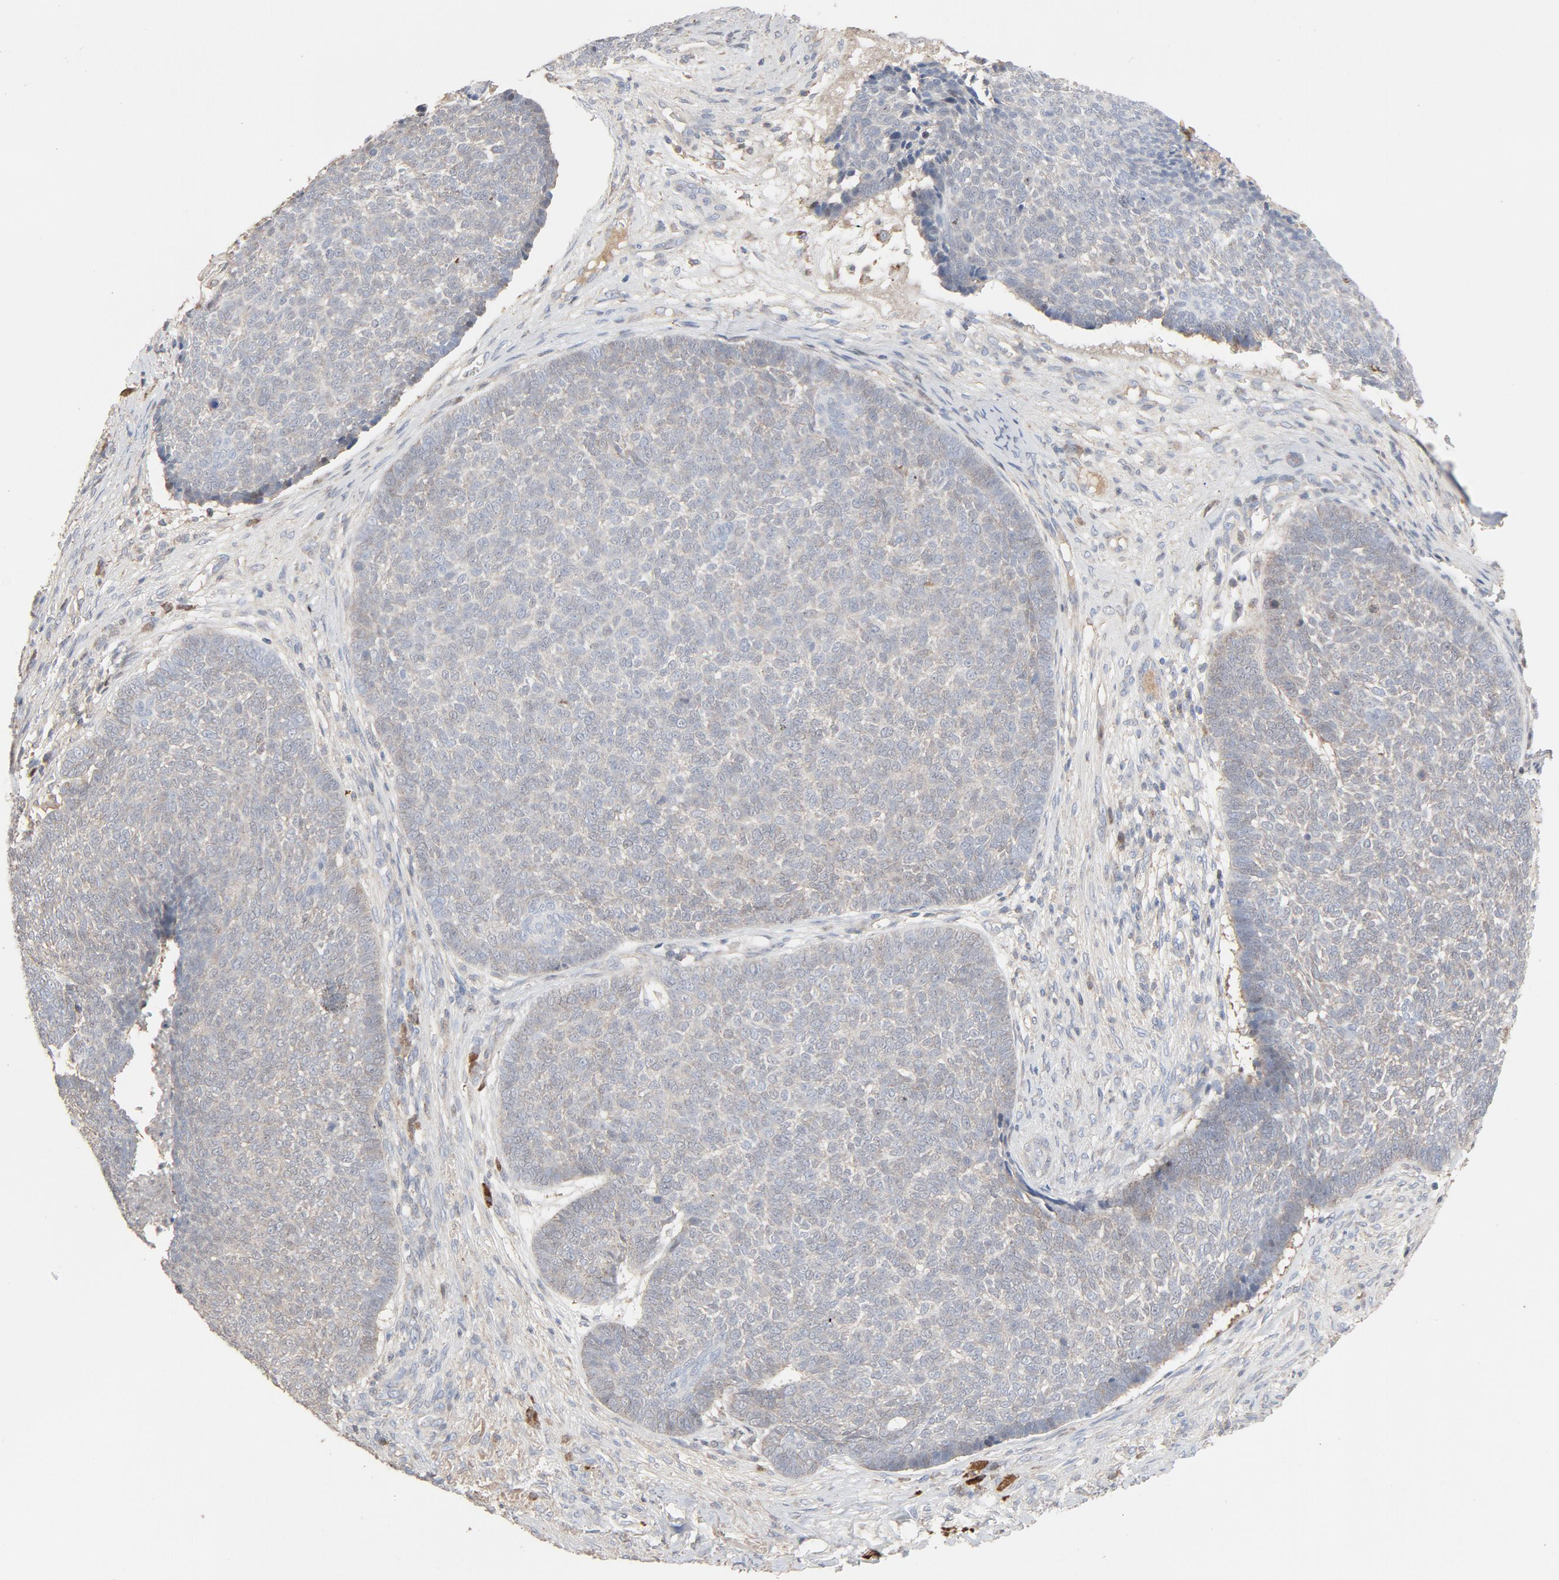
{"staining": {"intensity": "weak", "quantity": "<25%", "location": "cytoplasmic/membranous"}, "tissue": "skin cancer", "cell_type": "Tumor cells", "image_type": "cancer", "snomed": [{"axis": "morphology", "description": "Basal cell carcinoma"}, {"axis": "topography", "description": "Skin"}], "caption": "This is a image of immunohistochemistry staining of basal cell carcinoma (skin), which shows no positivity in tumor cells.", "gene": "CDK6", "patient": {"sex": "male", "age": 84}}